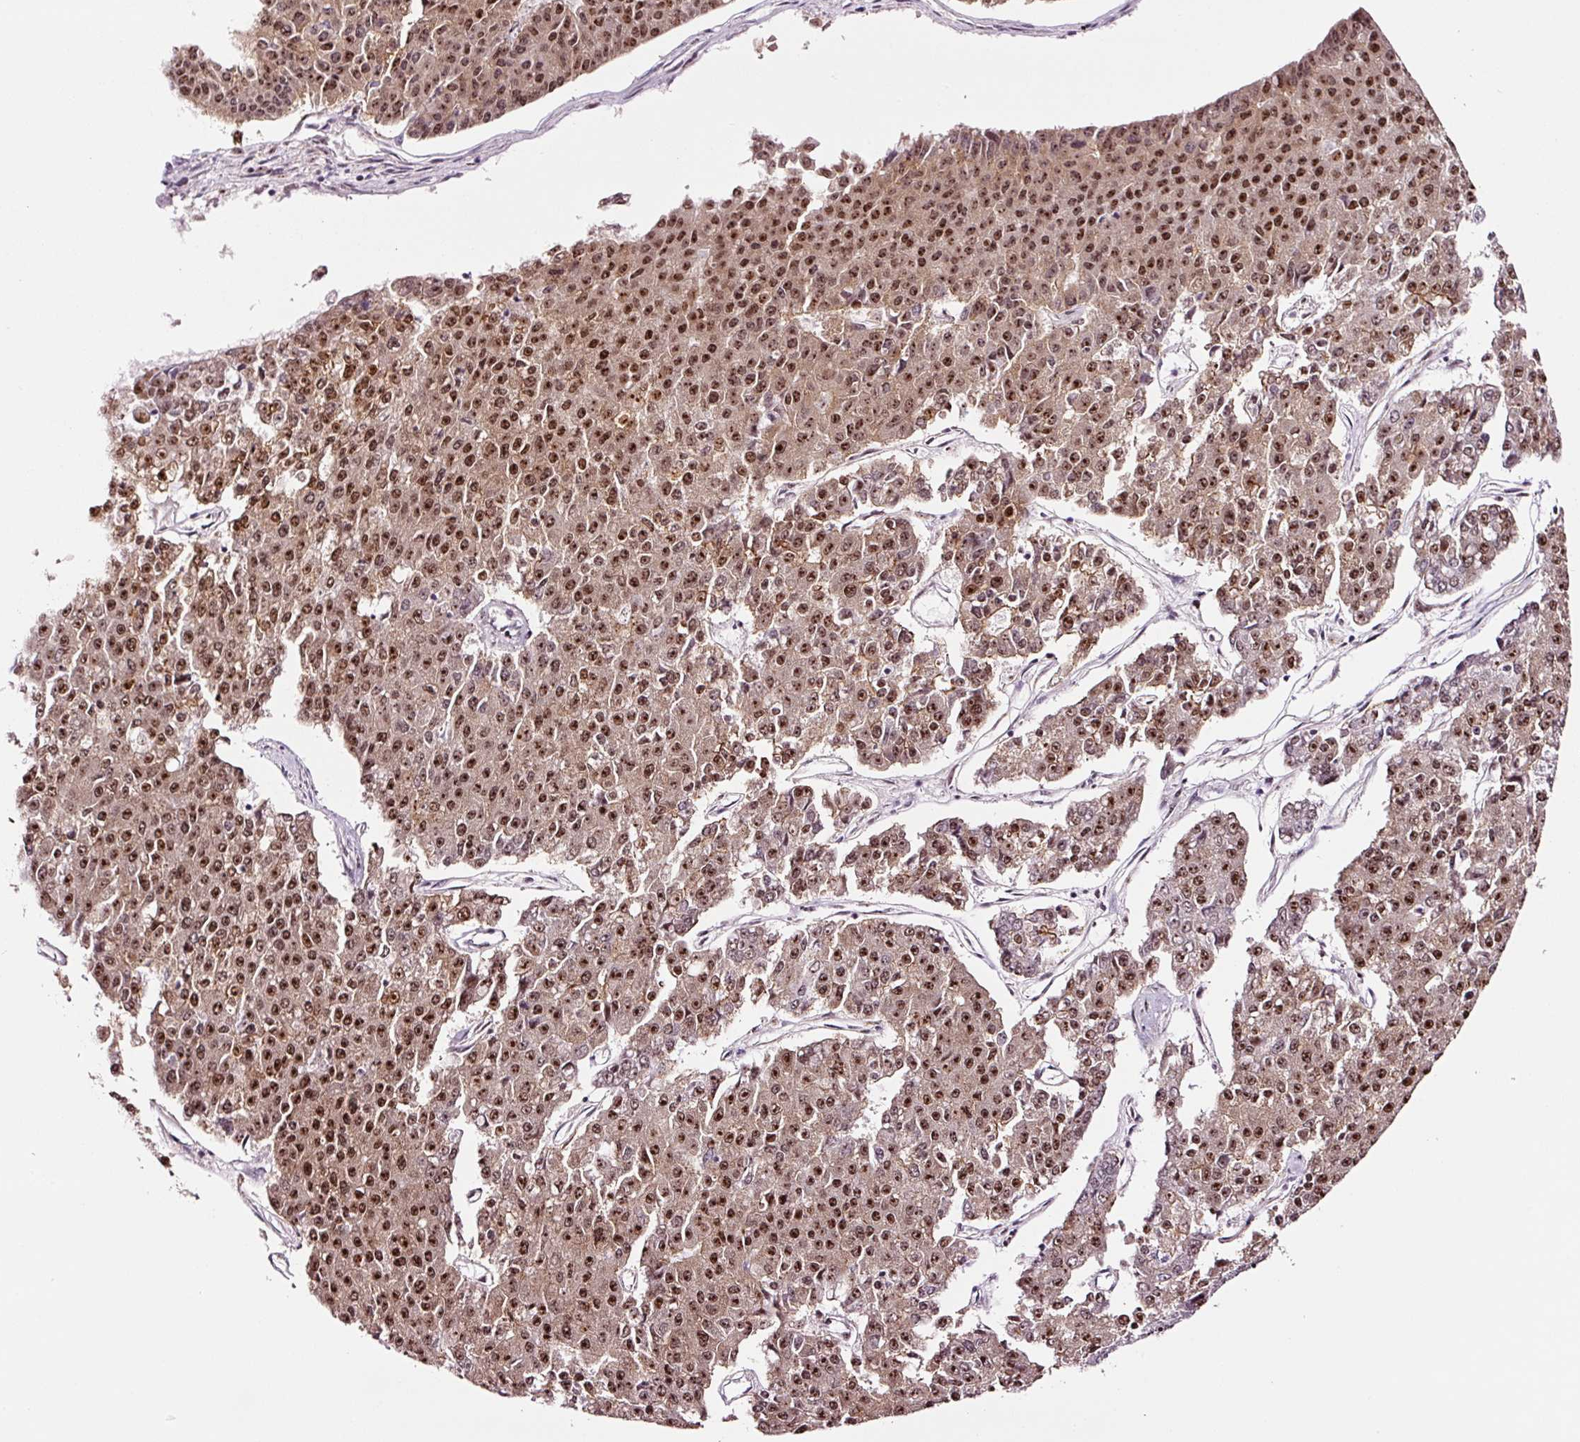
{"staining": {"intensity": "strong", "quantity": ">75%", "location": "nuclear"}, "tissue": "pancreatic cancer", "cell_type": "Tumor cells", "image_type": "cancer", "snomed": [{"axis": "morphology", "description": "Adenocarcinoma, NOS"}, {"axis": "topography", "description": "Pancreas"}], "caption": "Adenocarcinoma (pancreatic) was stained to show a protein in brown. There is high levels of strong nuclear positivity in about >75% of tumor cells. (Brightfield microscopy of DAB IHC at high magnification).", "gene": "GNL3", "patient": {"sex": "male", "age": 50}}